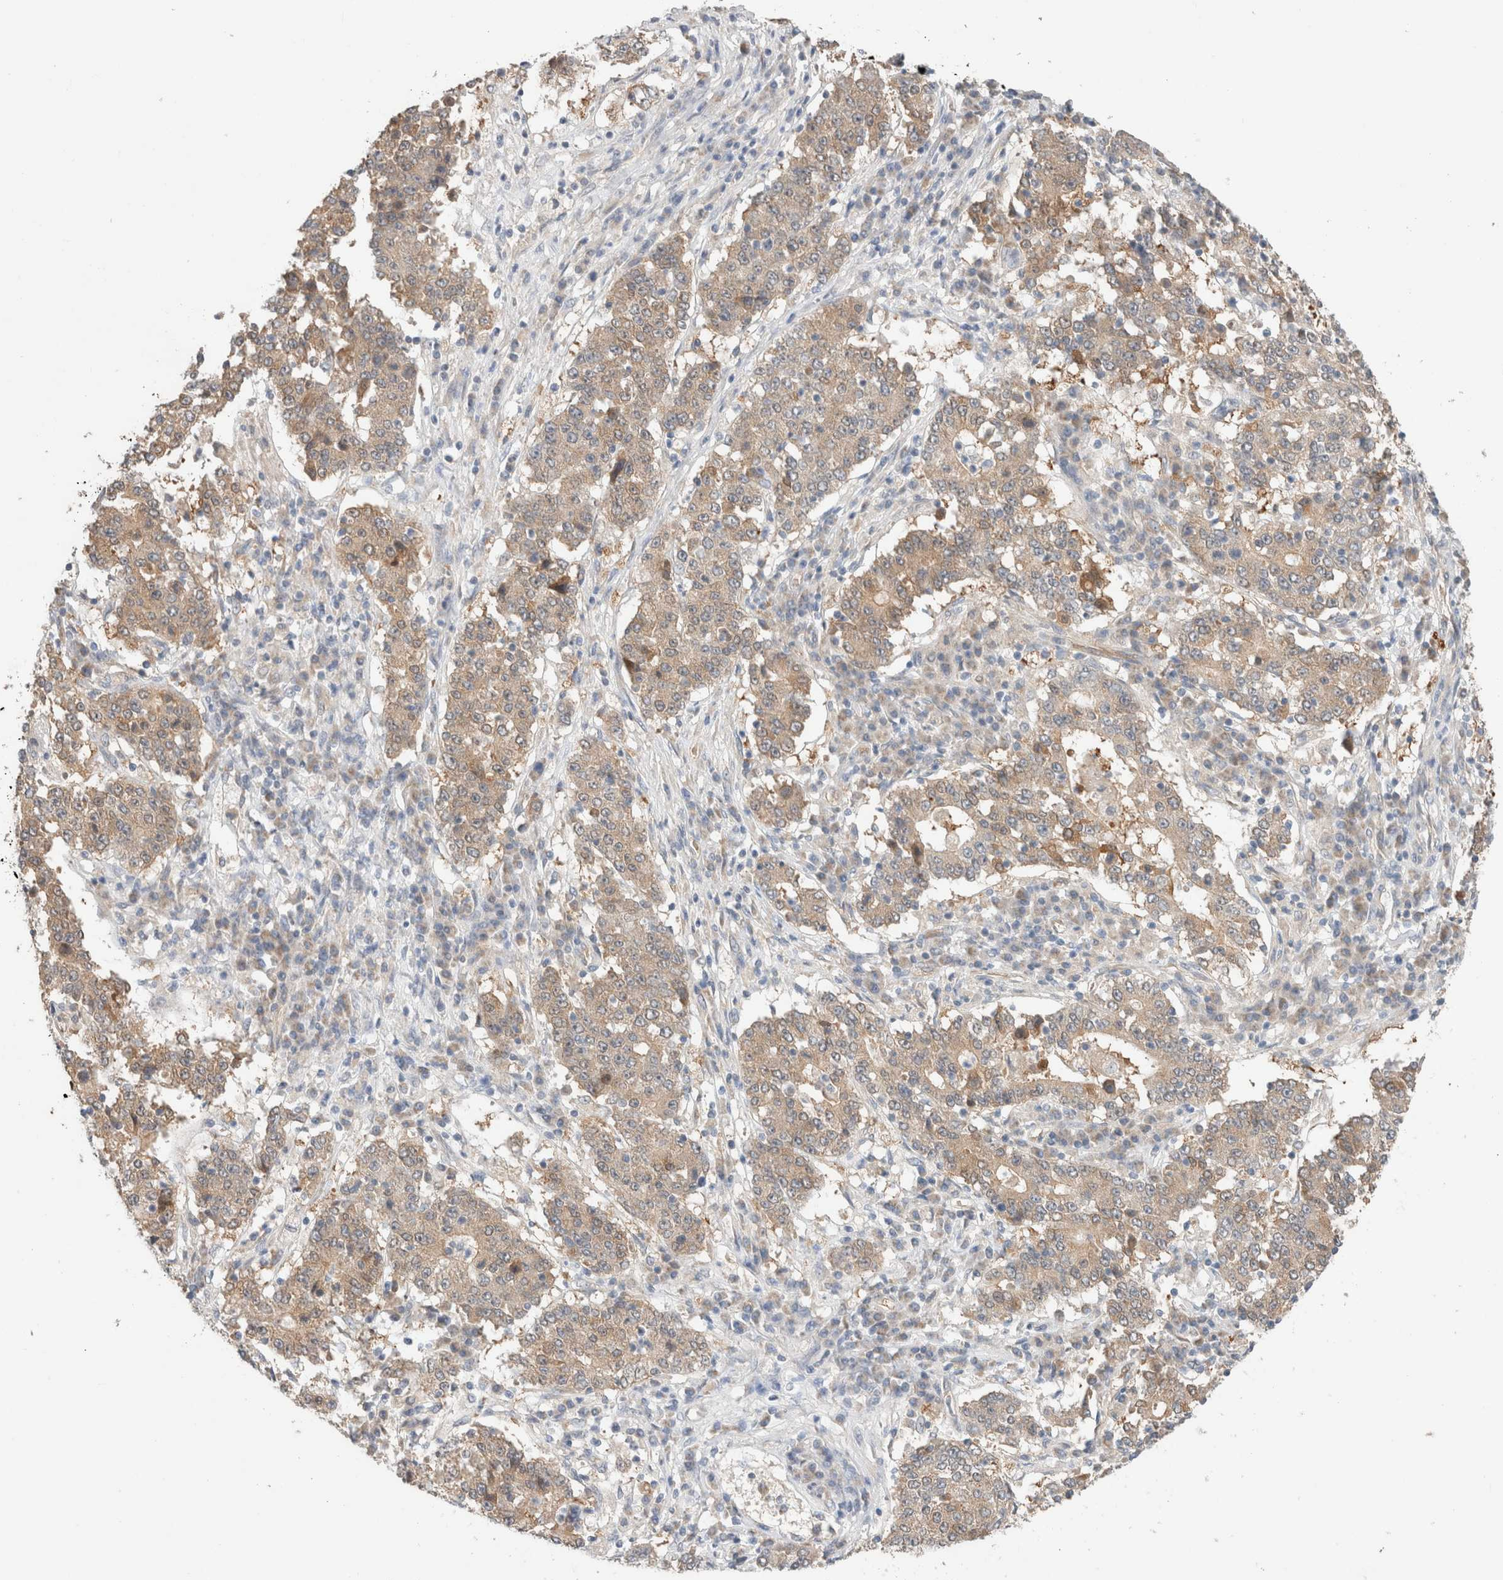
{"staining": {"intensity": "weak", "quantity": ">75%", "location": "cytoplasmic/membranous"}, "tissue": "stomach cancer", "cell_type": "Tumor cells", "image_type": "cancer", "snomed": [{"axis": "morphology", "description": "Adenocarcinoma, NOS"}, {"axis": "topography", "description": "Stomach"}], "caption": "Stomach adenocarcinoma stained with IHC shows weak cytoplasmic/membranous expression in approximately >75% of tumor cells.", "gene": "CA13", "patient": {"sex": "male", "age": 59}}